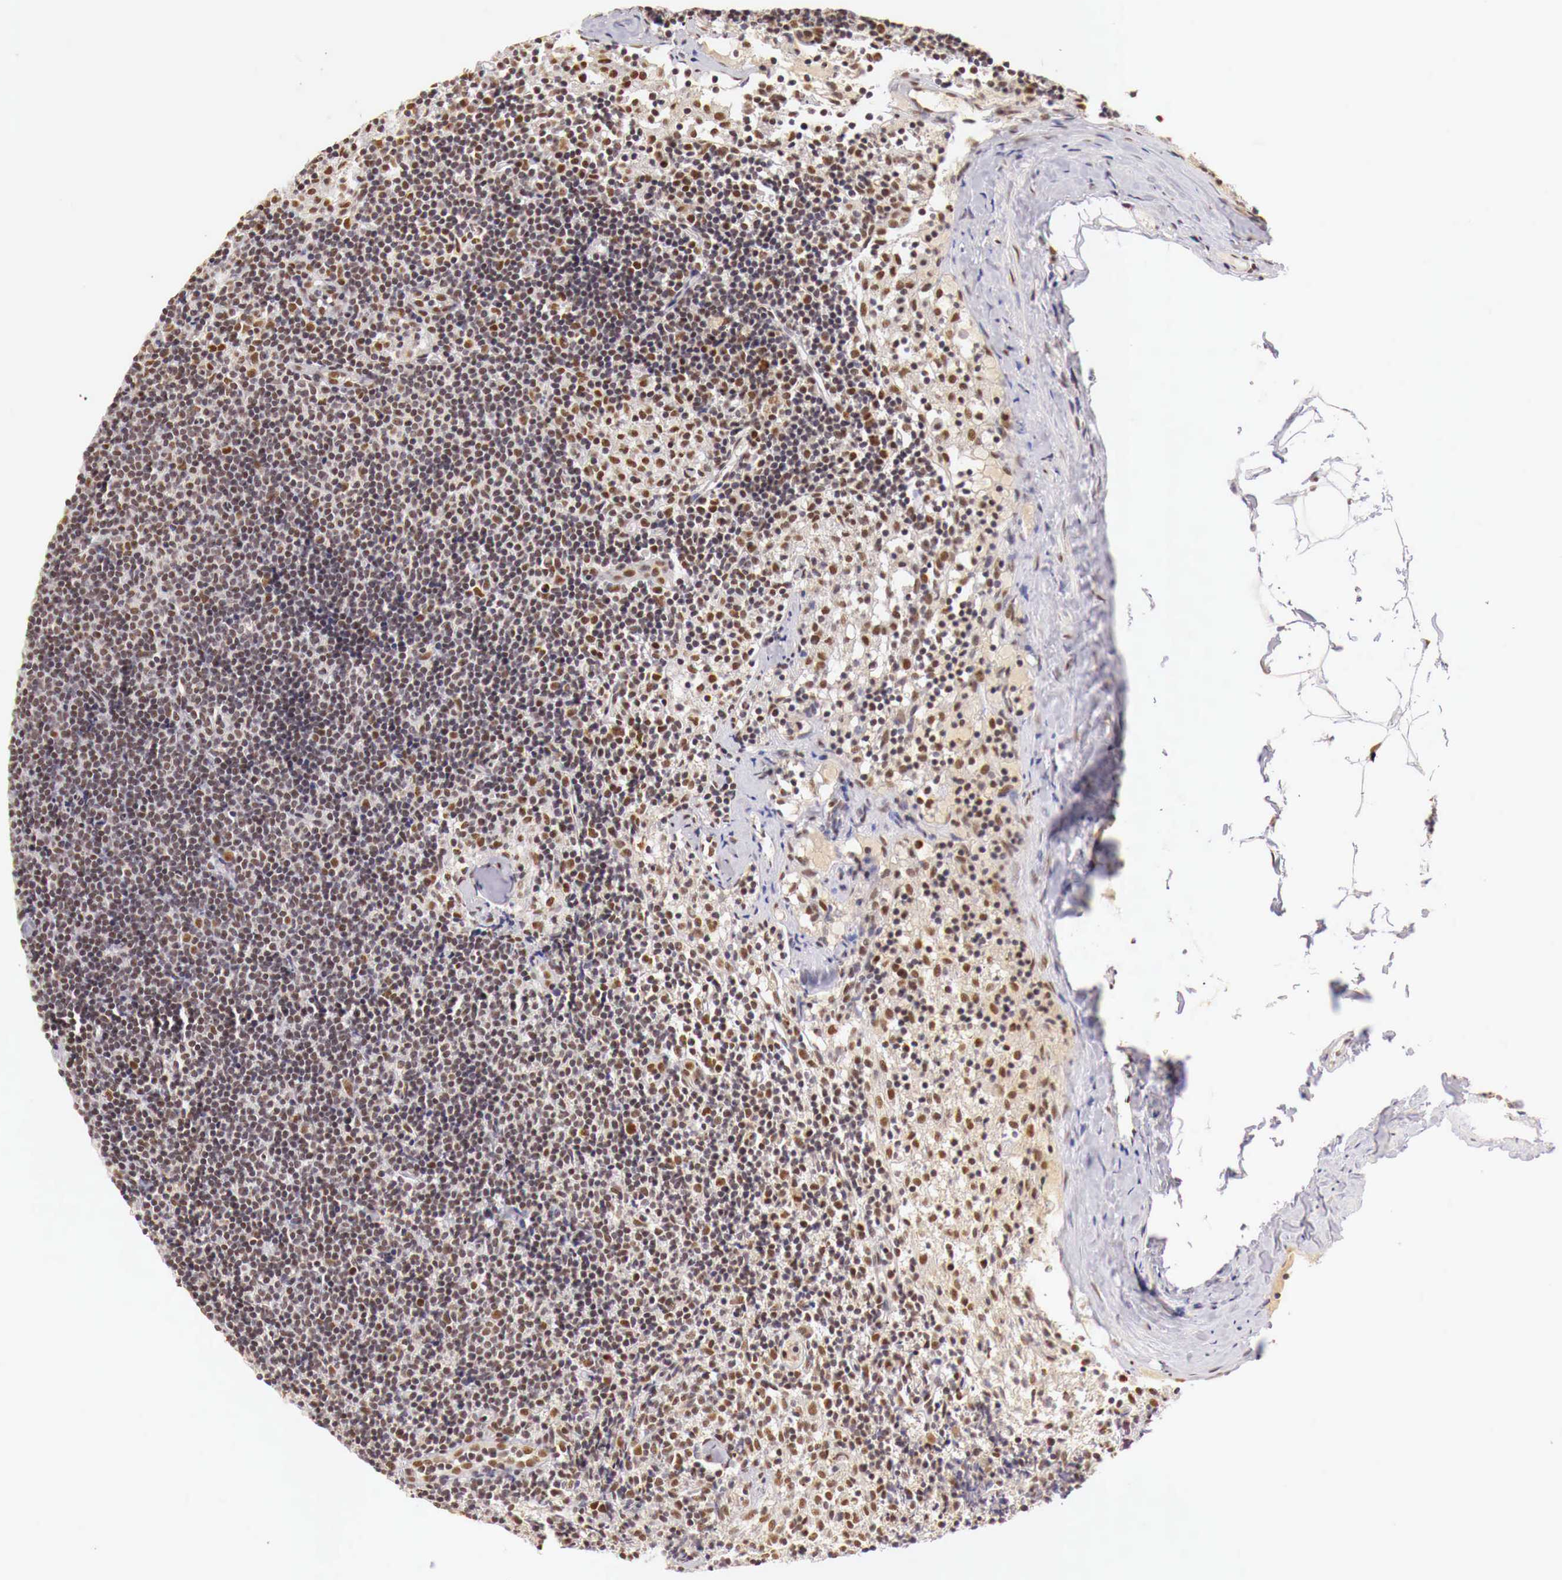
{"staining": {"intensity": "moderate", "quantity": ">75%", "location": "cytoplasmic/membranous,nuclear"}, "tissue": "lymph node", "cell_type": "Germinal center cells", "image_type": "normal", "snomed": [{"axis": "morphology", "description": "Normal tissue, NOS"}, {"axis": "topography", "description": "Lymph node"}], "caption": "Moderate cytoplasmic/membranous,nuclear protein expression is present in about >75% of germinal center cells in lymph node. Immunohistochemistry stains the protein of interest in brown and the nuclei are stained blue.", "gene": "GPKOW", "patient": {"sex": "female", "age": 35}}